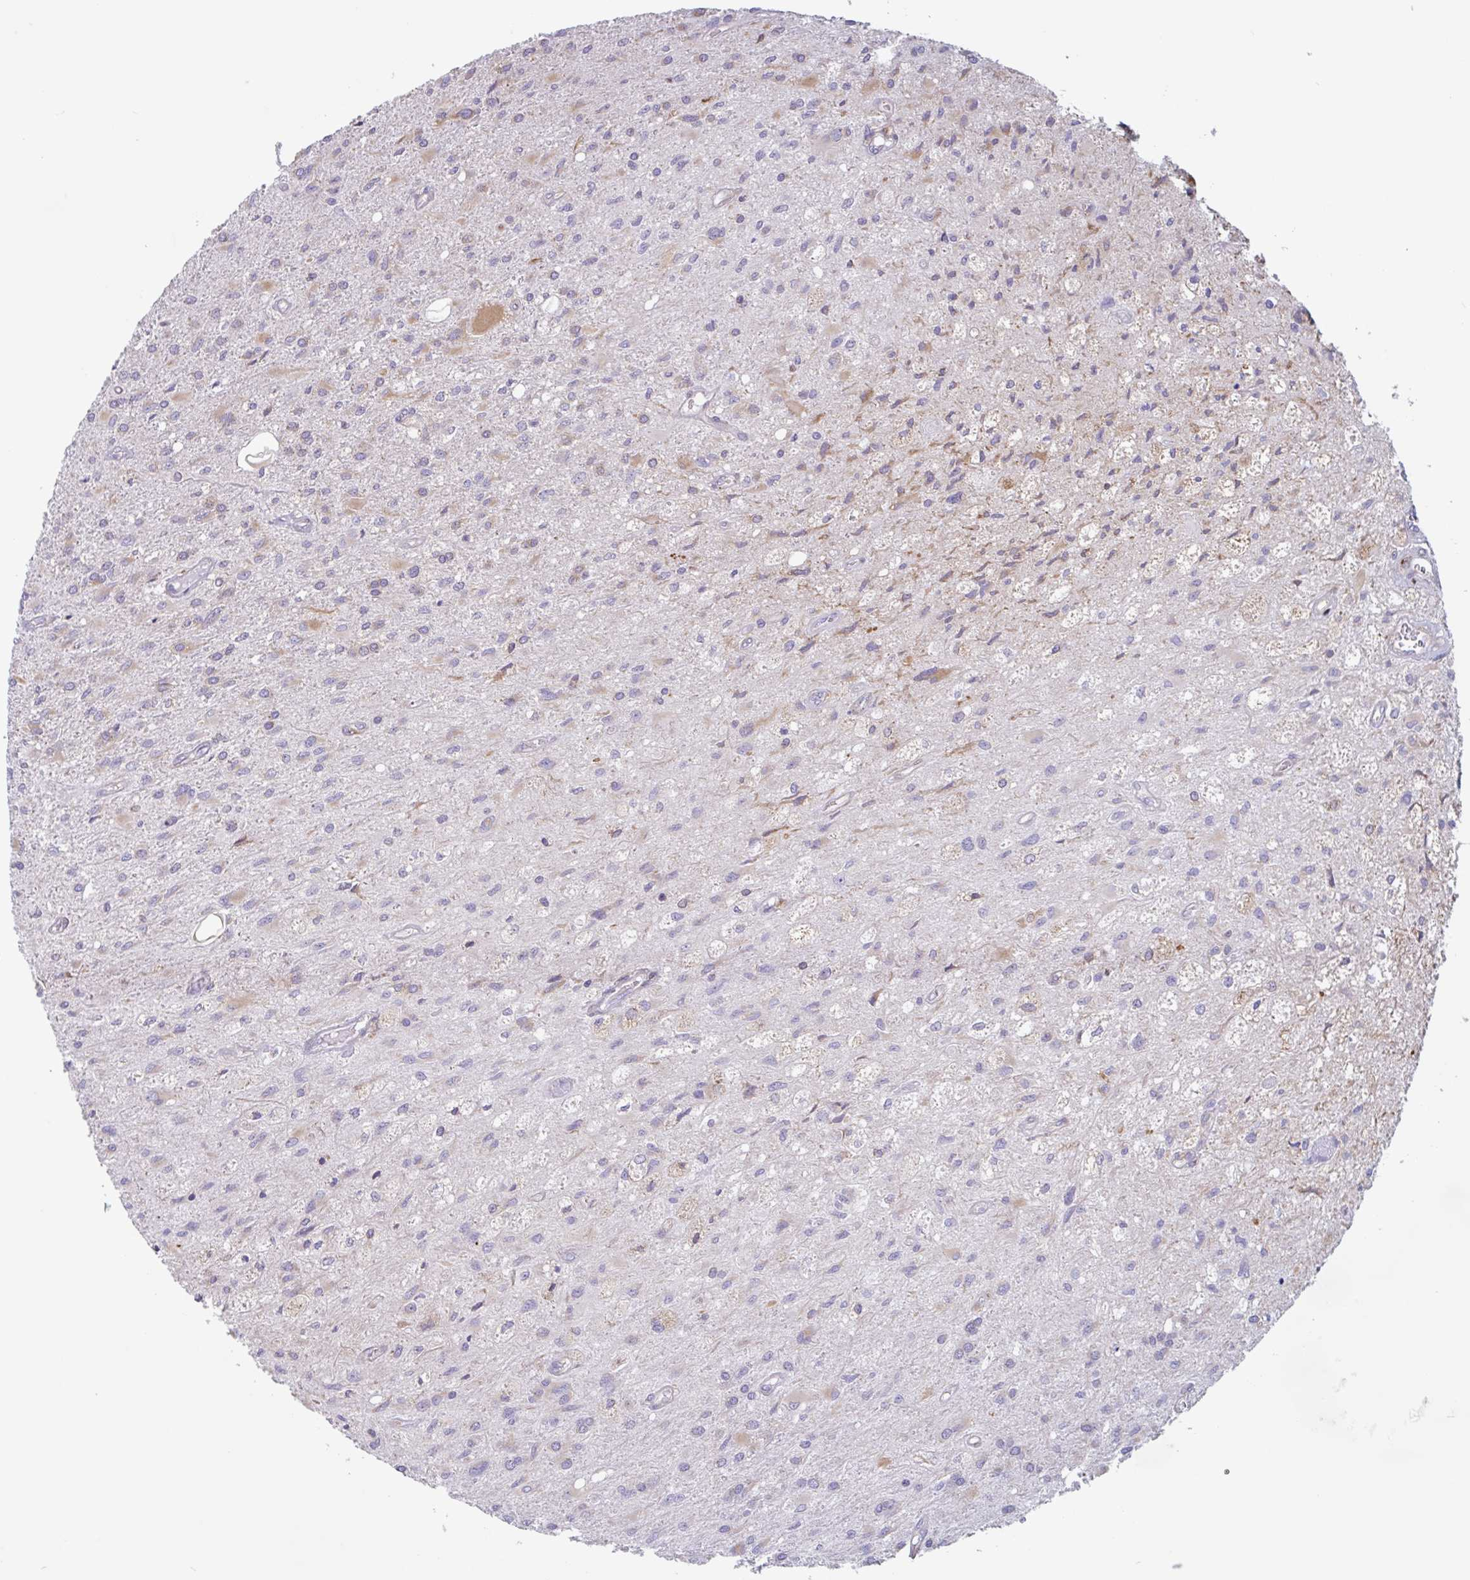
{"staining": {"intensity": "negative", "quantity": "none", "location": "none"}, "tissue": "glioma", "cell_type": "Tumor cells", "image_type": "cancer", "snomed": [{"axis": "morphology", "description": "Glioma, malignant, High grade"}, {"axis": "topography", "description": "Brain"}], "caption": "Tumor cells show no significant staining in malignant glioma (high-grade). Brightfield microscopy of immunohistochemistry stained with DAB (brown) and hematoxylin (blue), captured at high magnification.", "gene": "DOK4", "patient": {"sex": "female", "age": 70}}